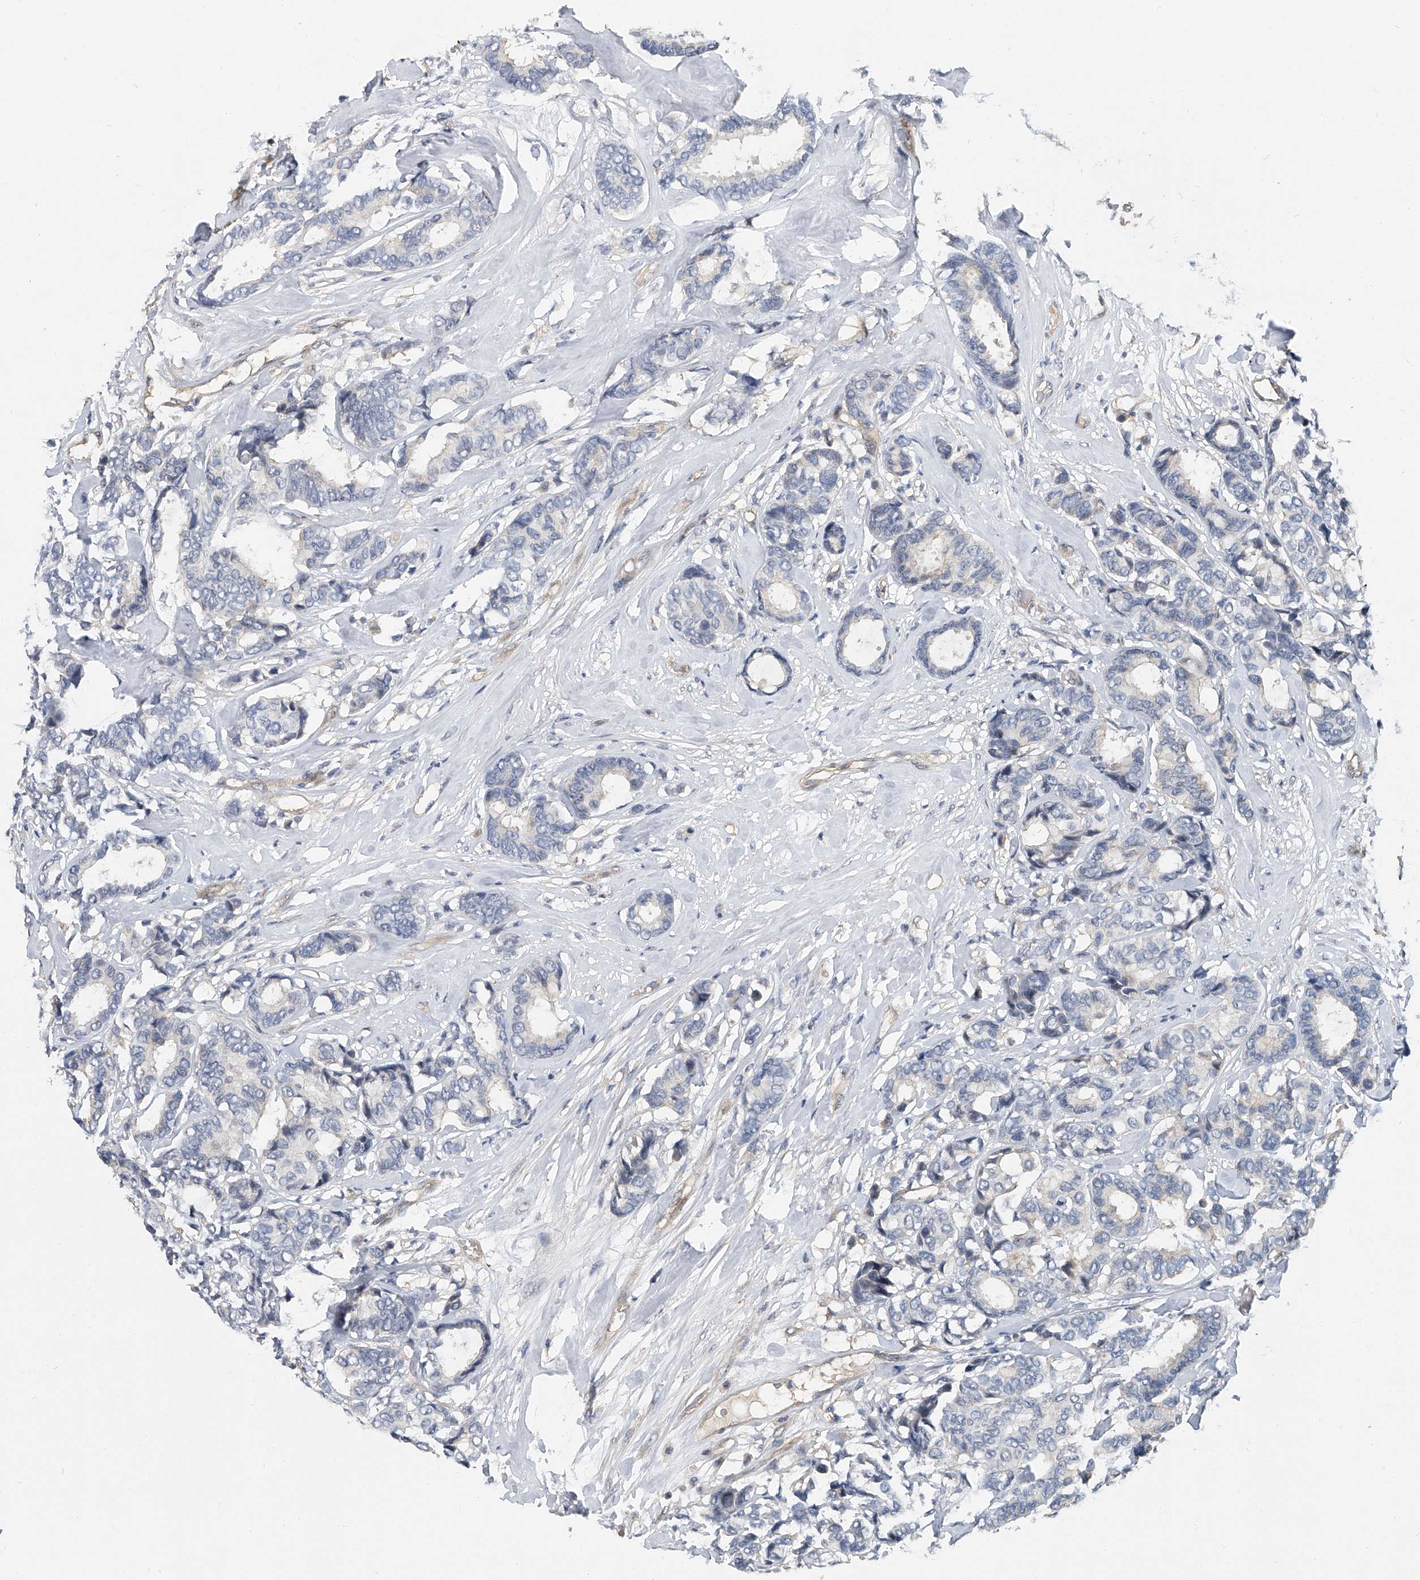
{"staining": {"intensity": "negative", "quantity": "none", "location": "none"}, "tissue": "breast cancer", "cell_type": "Tumor cells", "image_type": "cancer", "snomed": [{"axis": "morphology", "description": "Duct carcinoma"}, {"axis": "topography", "description": "Breast"}], "caption": "Immunohistochemistry (IHC) image of neoplastic tissue: breast cancer (invasive ductal carcinoma) stained with DAB displays no significant protein expression in tumor cells. (Stains: DAB (3,3'-diaminobenzidine) immunohistochemistry (IHC) with hematoxylin counter stain, Microscopy: brightfield microscopy at high magnification).", "gene": "CD200", "patient": {"sex": "female", "age": 87}}